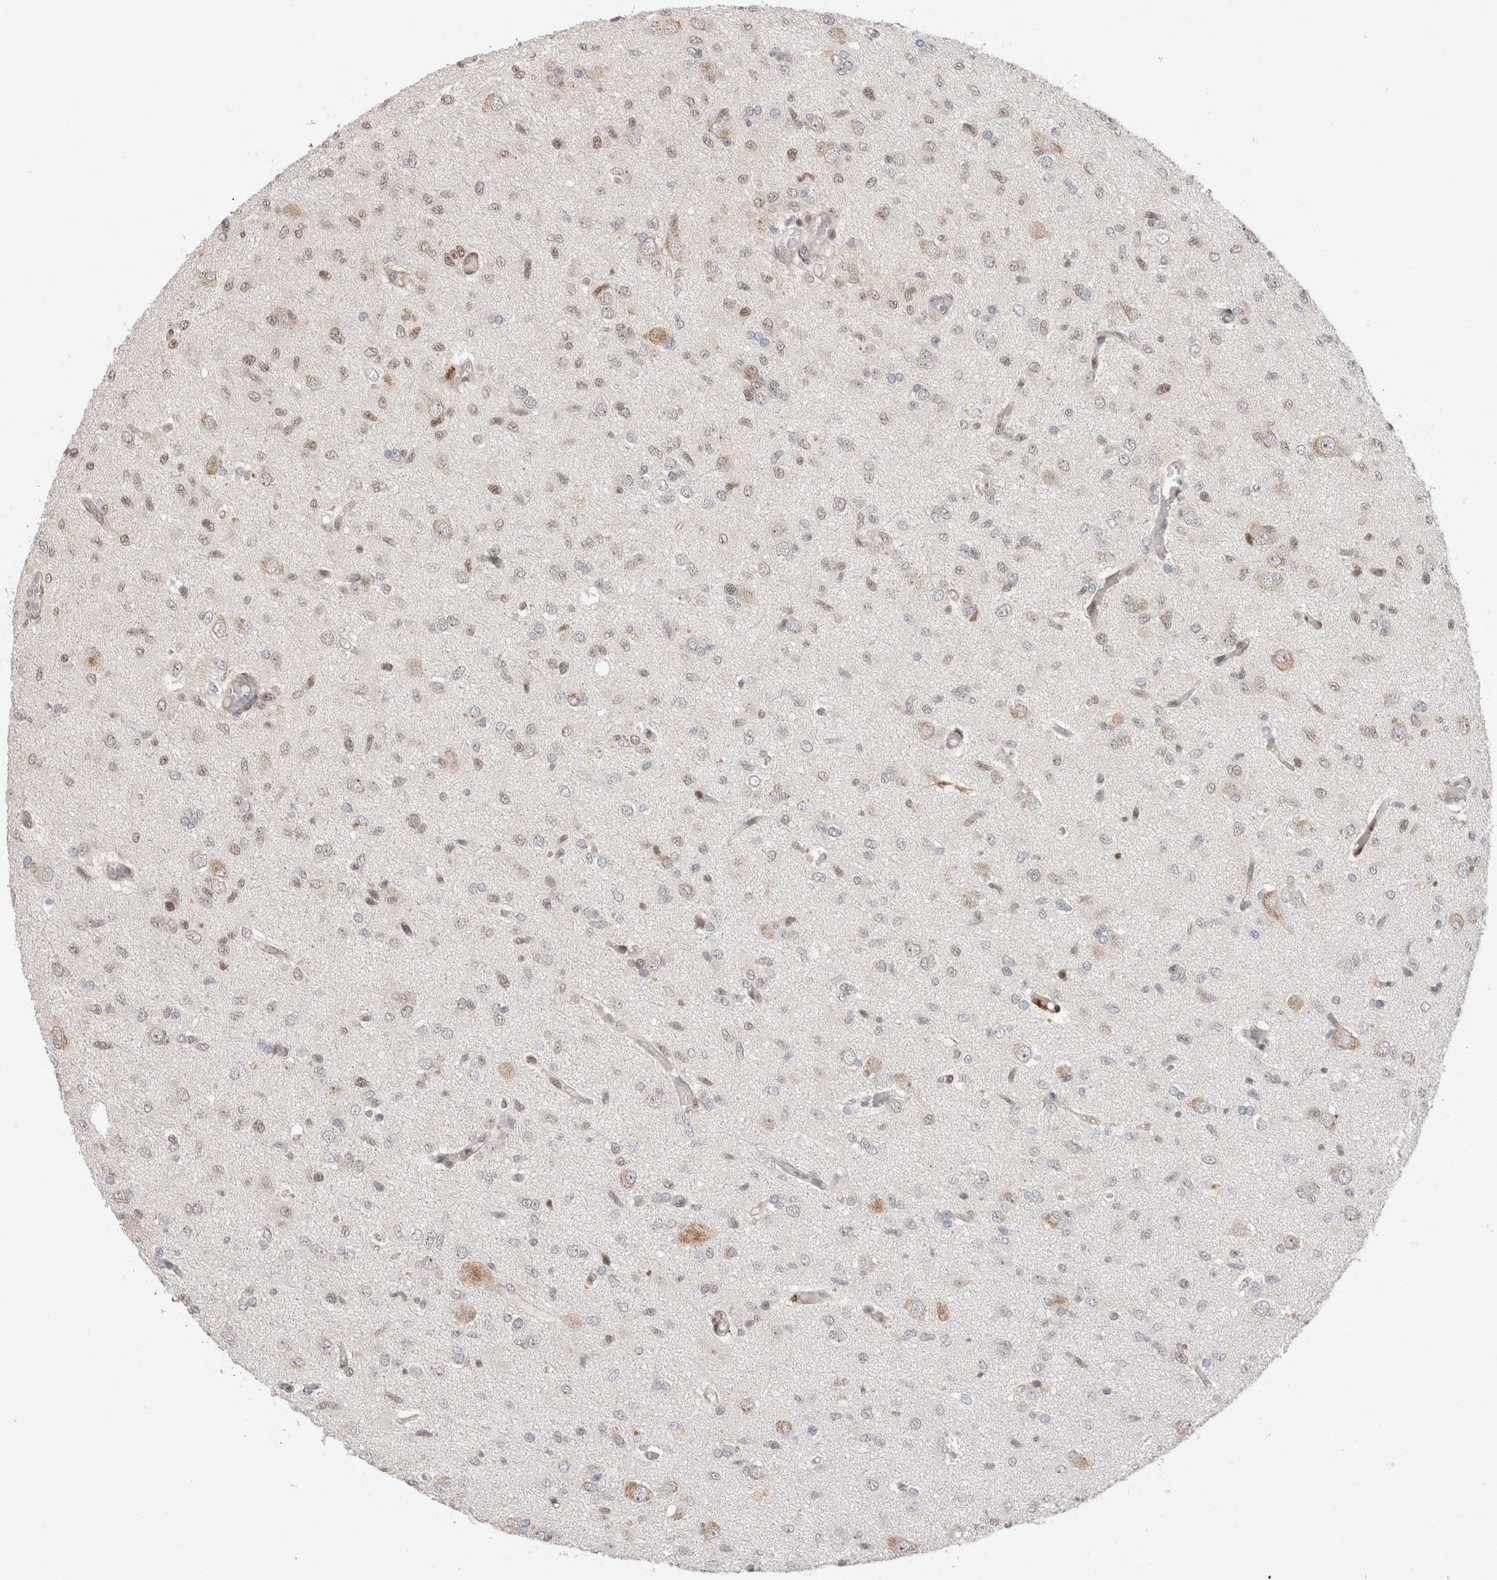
{"staining": {"intensity": "moderate", "quantity": "<25%", "location": "nuclear"}, "tissue": "glioma", "cell_type": "Tumor cells", "image_type": "cancer", "snomed": [{"axis": "morphology", "description": "Glioma, malignant, High grade"}, {"axis": "topography", "description": "Brain"}], "caption": "Moderate nuclear staining for a protein is present in approximately <25% of tumor cells of glioma using immunohistochemistry.", "gene": "TCF4", "patient": {"sex": "female", "age": 59}}